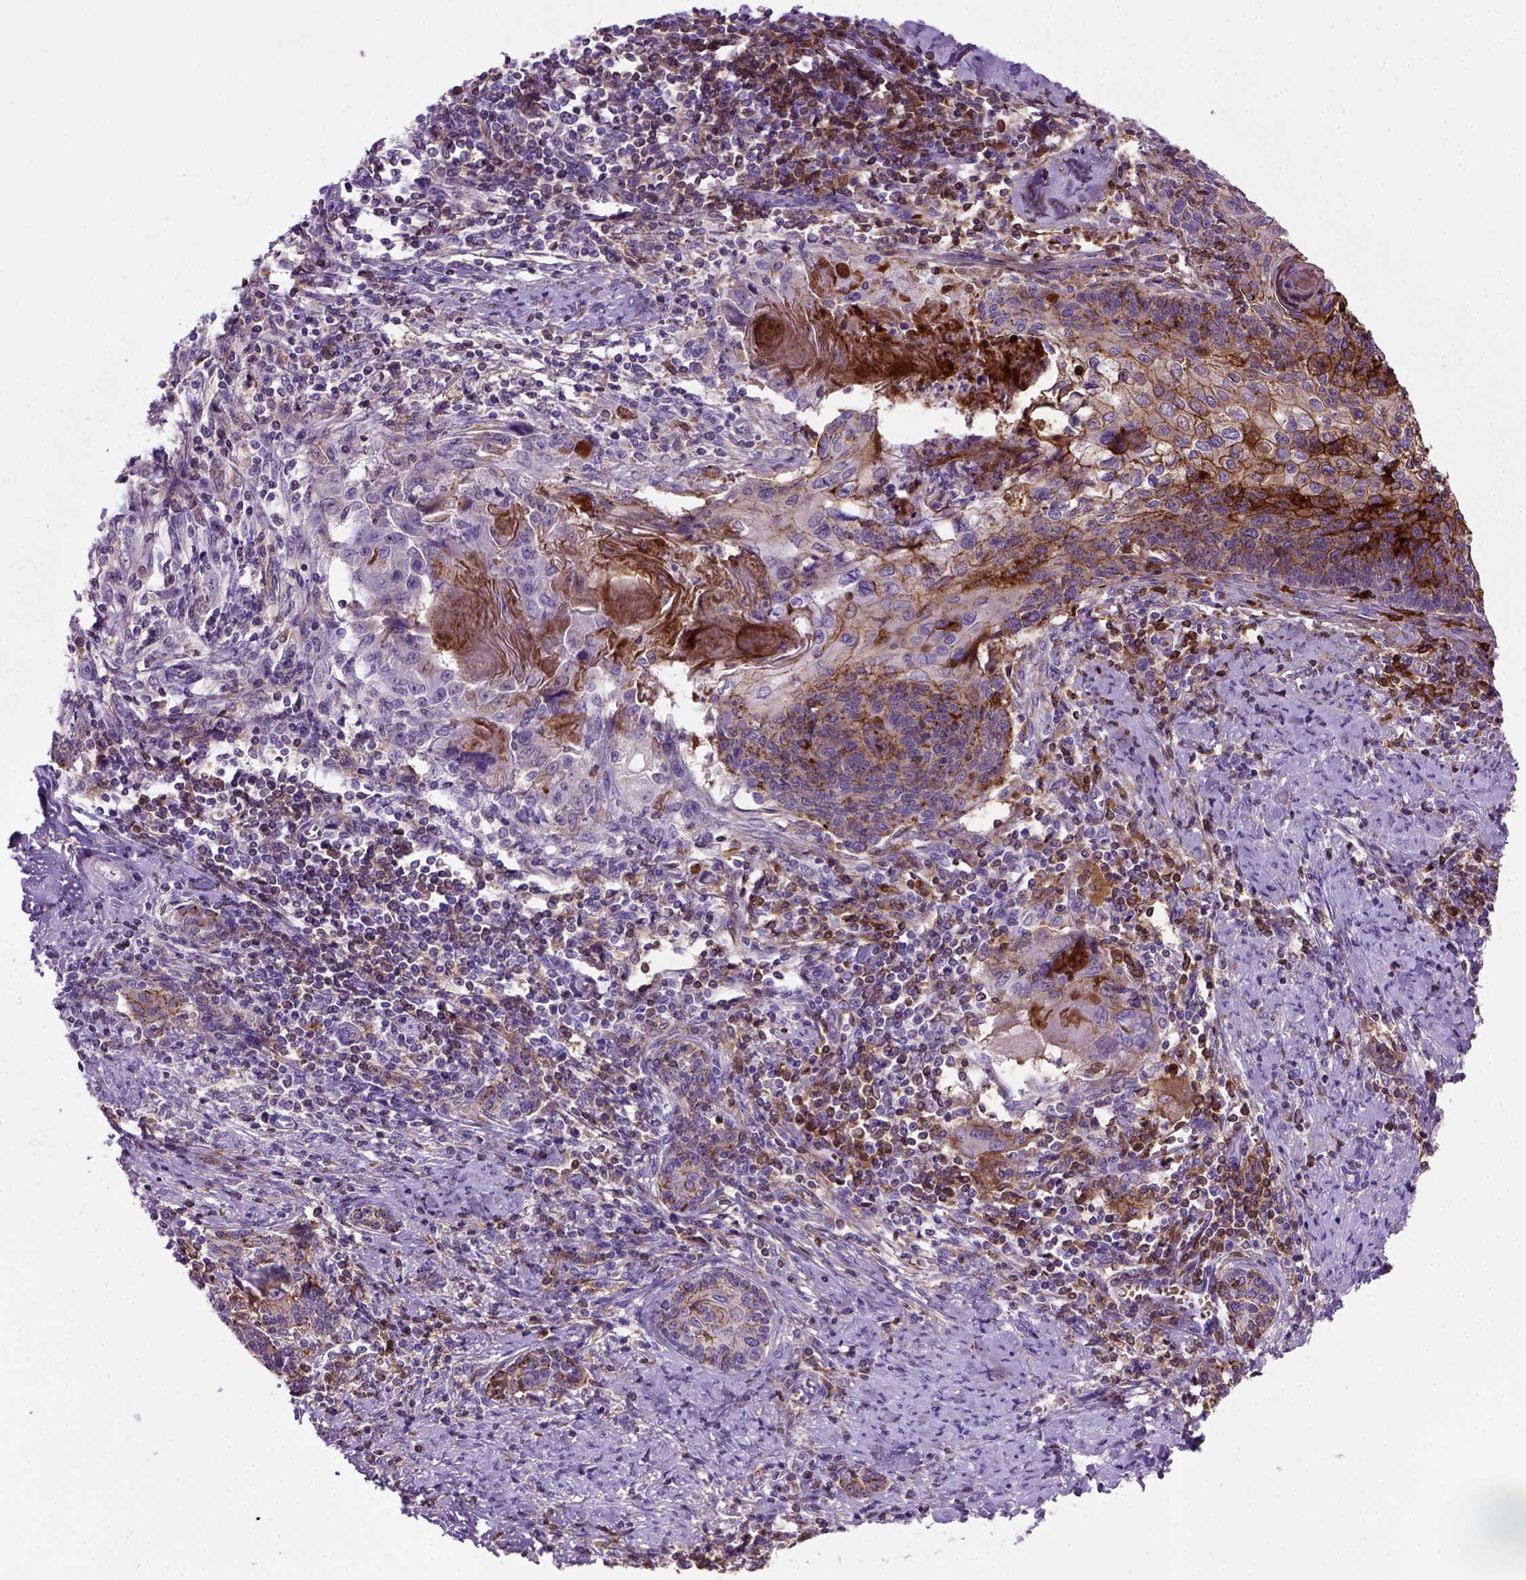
{"staining": {"intensity": "moderate", "quantity": "25%-75%", "location": "cytoplasmic/membranous"}, "tissue": "cervical cancer", "cell_type": "Tumor cells", "image_type": "cancer", "snomed": [{"axis": "morphology", "description": "Squamous cell carcinoma, NOS"}, {"axis": "topography", "description": "Cervix"}], "caption": "A brown stain labels moderate cytoplasmic/membranous positivity of a protein in human cervical cancer (squamous cell carcinoma) tumor cells.", "gene": "CDH1", "patient": {"sex": "female", "age": 39}}